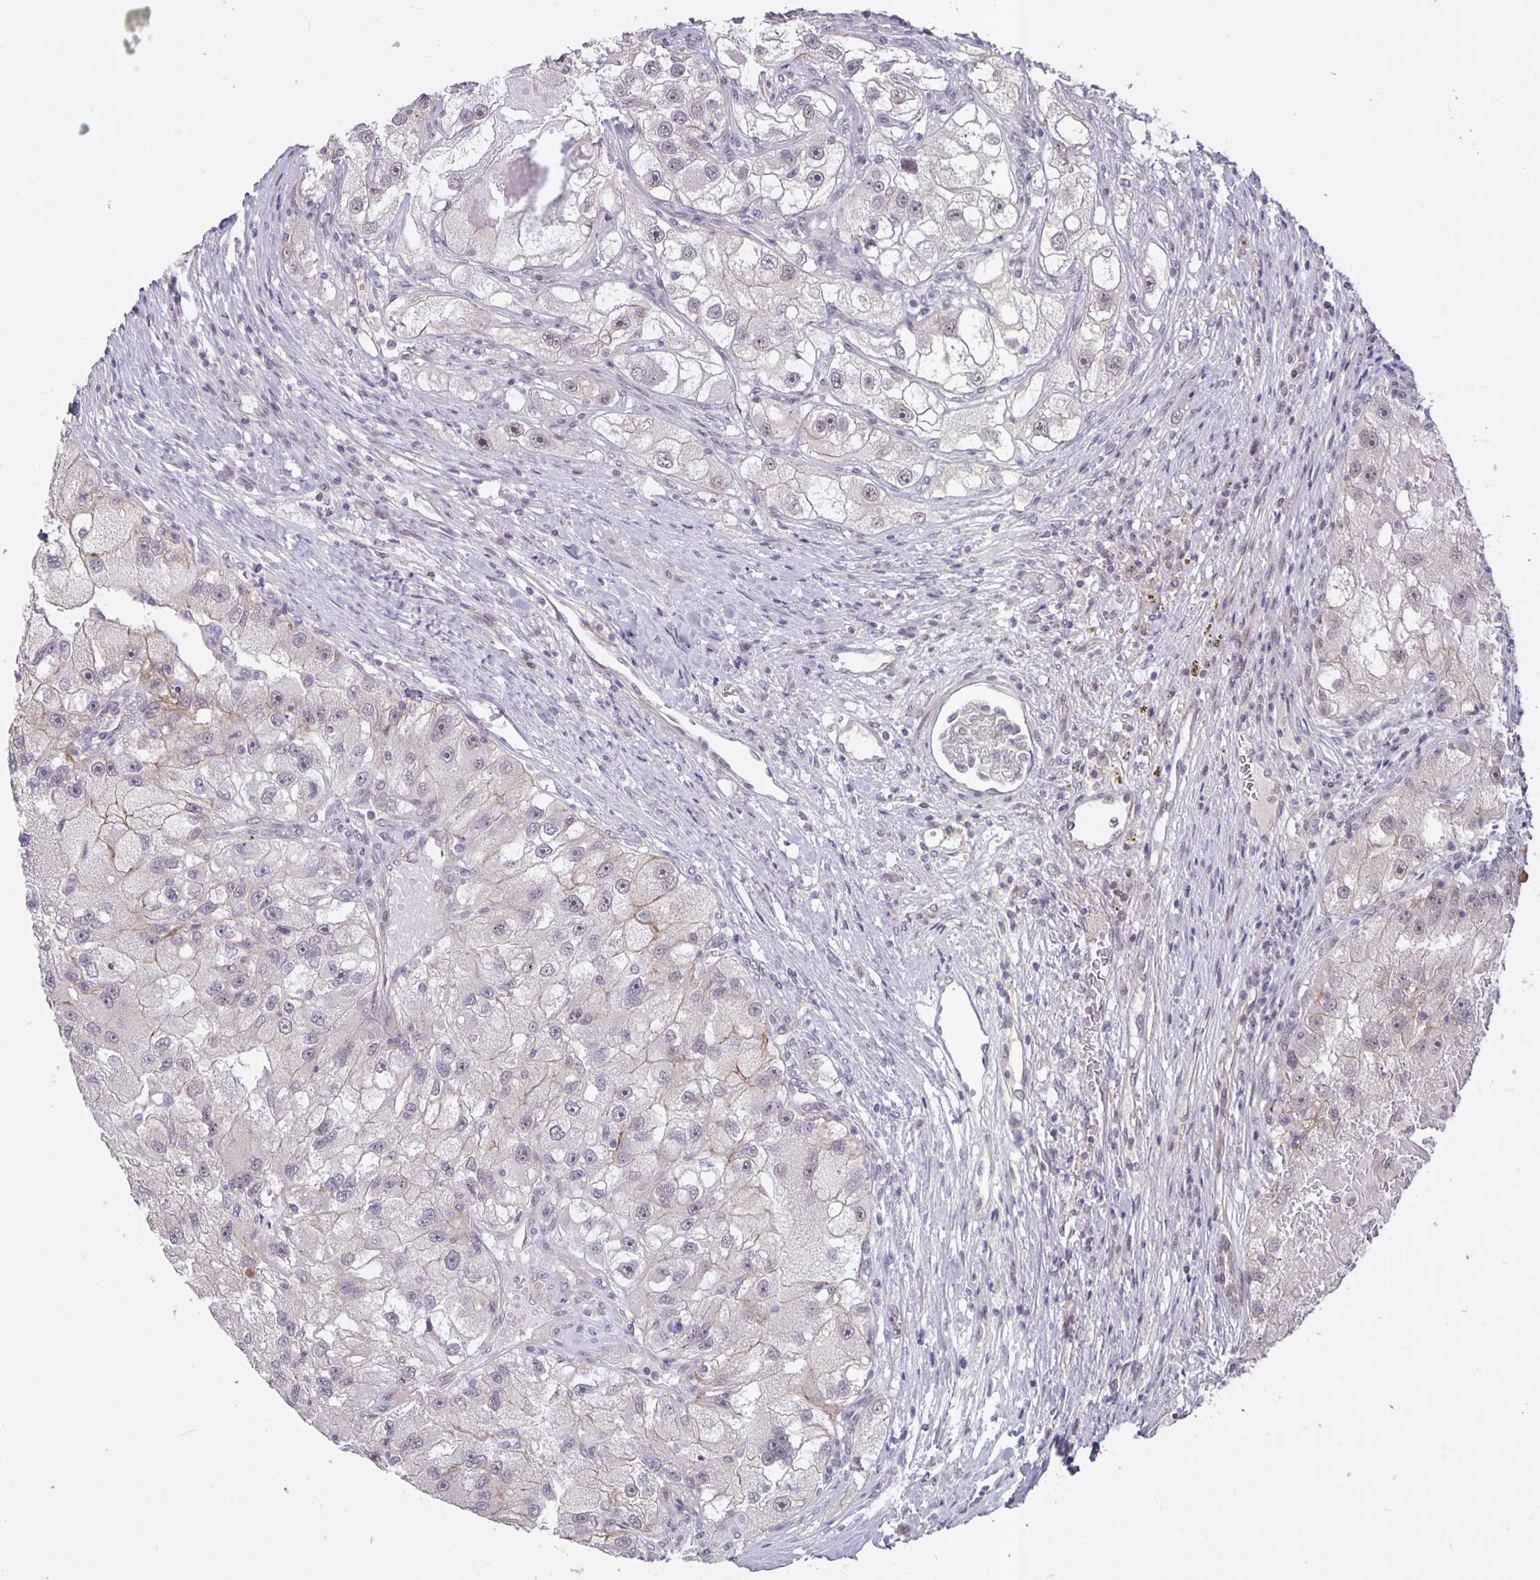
{"staining": {"intensity": "negative", "quantity": "none", "location": "none"}, "tissue": "renal cancer", "cell_type": "Tumor cells", "image_type": "cancer", "snomed": [{"axis": "morphology", "description": "Adenocarcinoma, NOS"}, {"axis": "topography", "description": "Kidney"}], "caption": "Image shows no significant protein staining in tumor cells of renal cancer. Brightfield microscopy of IHC stained with DAB (brown) and hematoxylin (blue), captured at high magnification.", "gene": "ARVCF", "patient": {"sex": "male", "age": 63}}